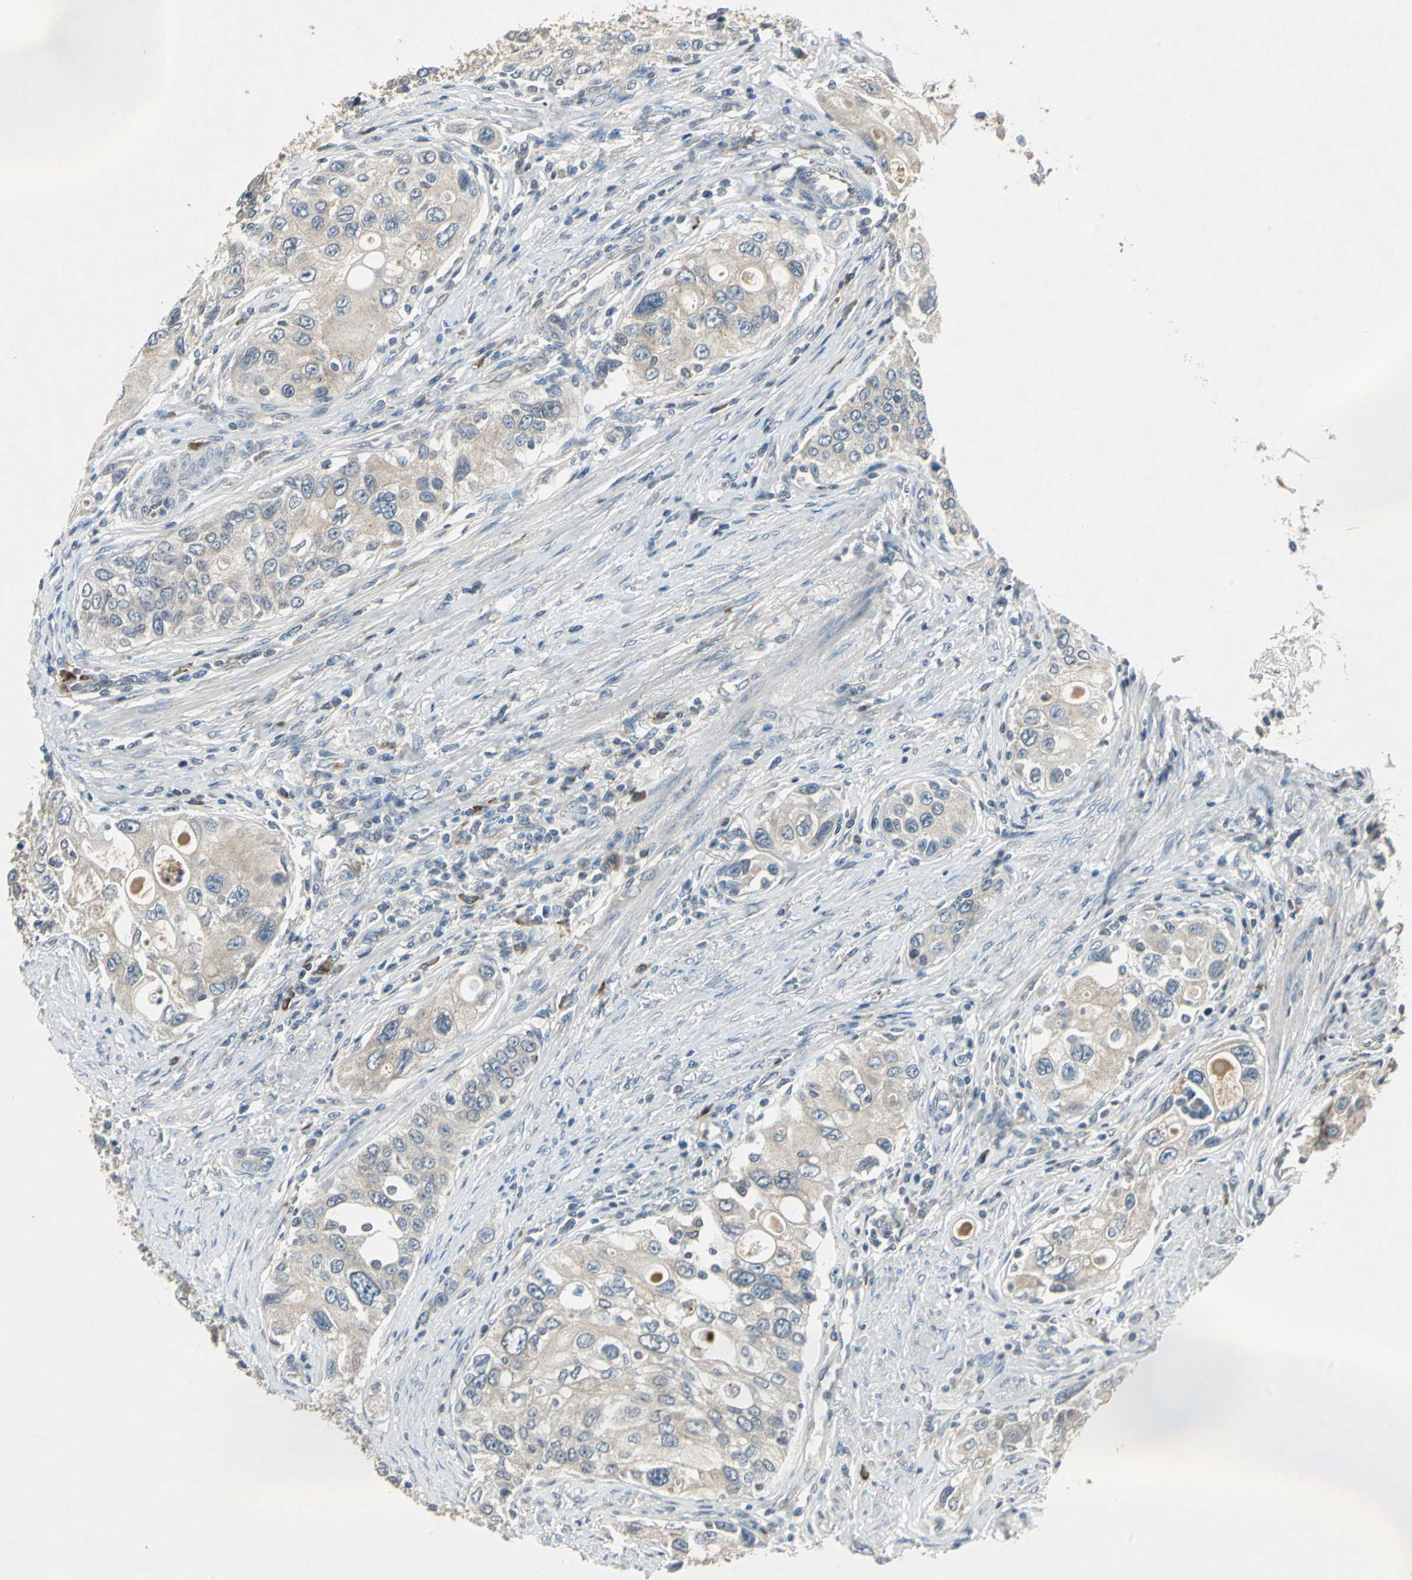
{"staining": {"intensity": "weak", "quantity": ">75%", "location": "cytoplasmic/membranous"}, "tissue": "urothelial cancer", "cell_type": "Tumor cells", "image_type": "cancer", "snomed": [{"axis": "morphology", "description": "Urothelial carcinoma, High grade"}, {"axis": "topography", "description": "Urinary bladder"}], "caption": "IHC image of human urothelial cancer stained for a protein (brown), which shows low levels of weak cytoplasmic/membranous expression in approximately >75% of tumor cells.", "gene": "SLC2A13", "patient": {"sex": "female", "age": 56}}